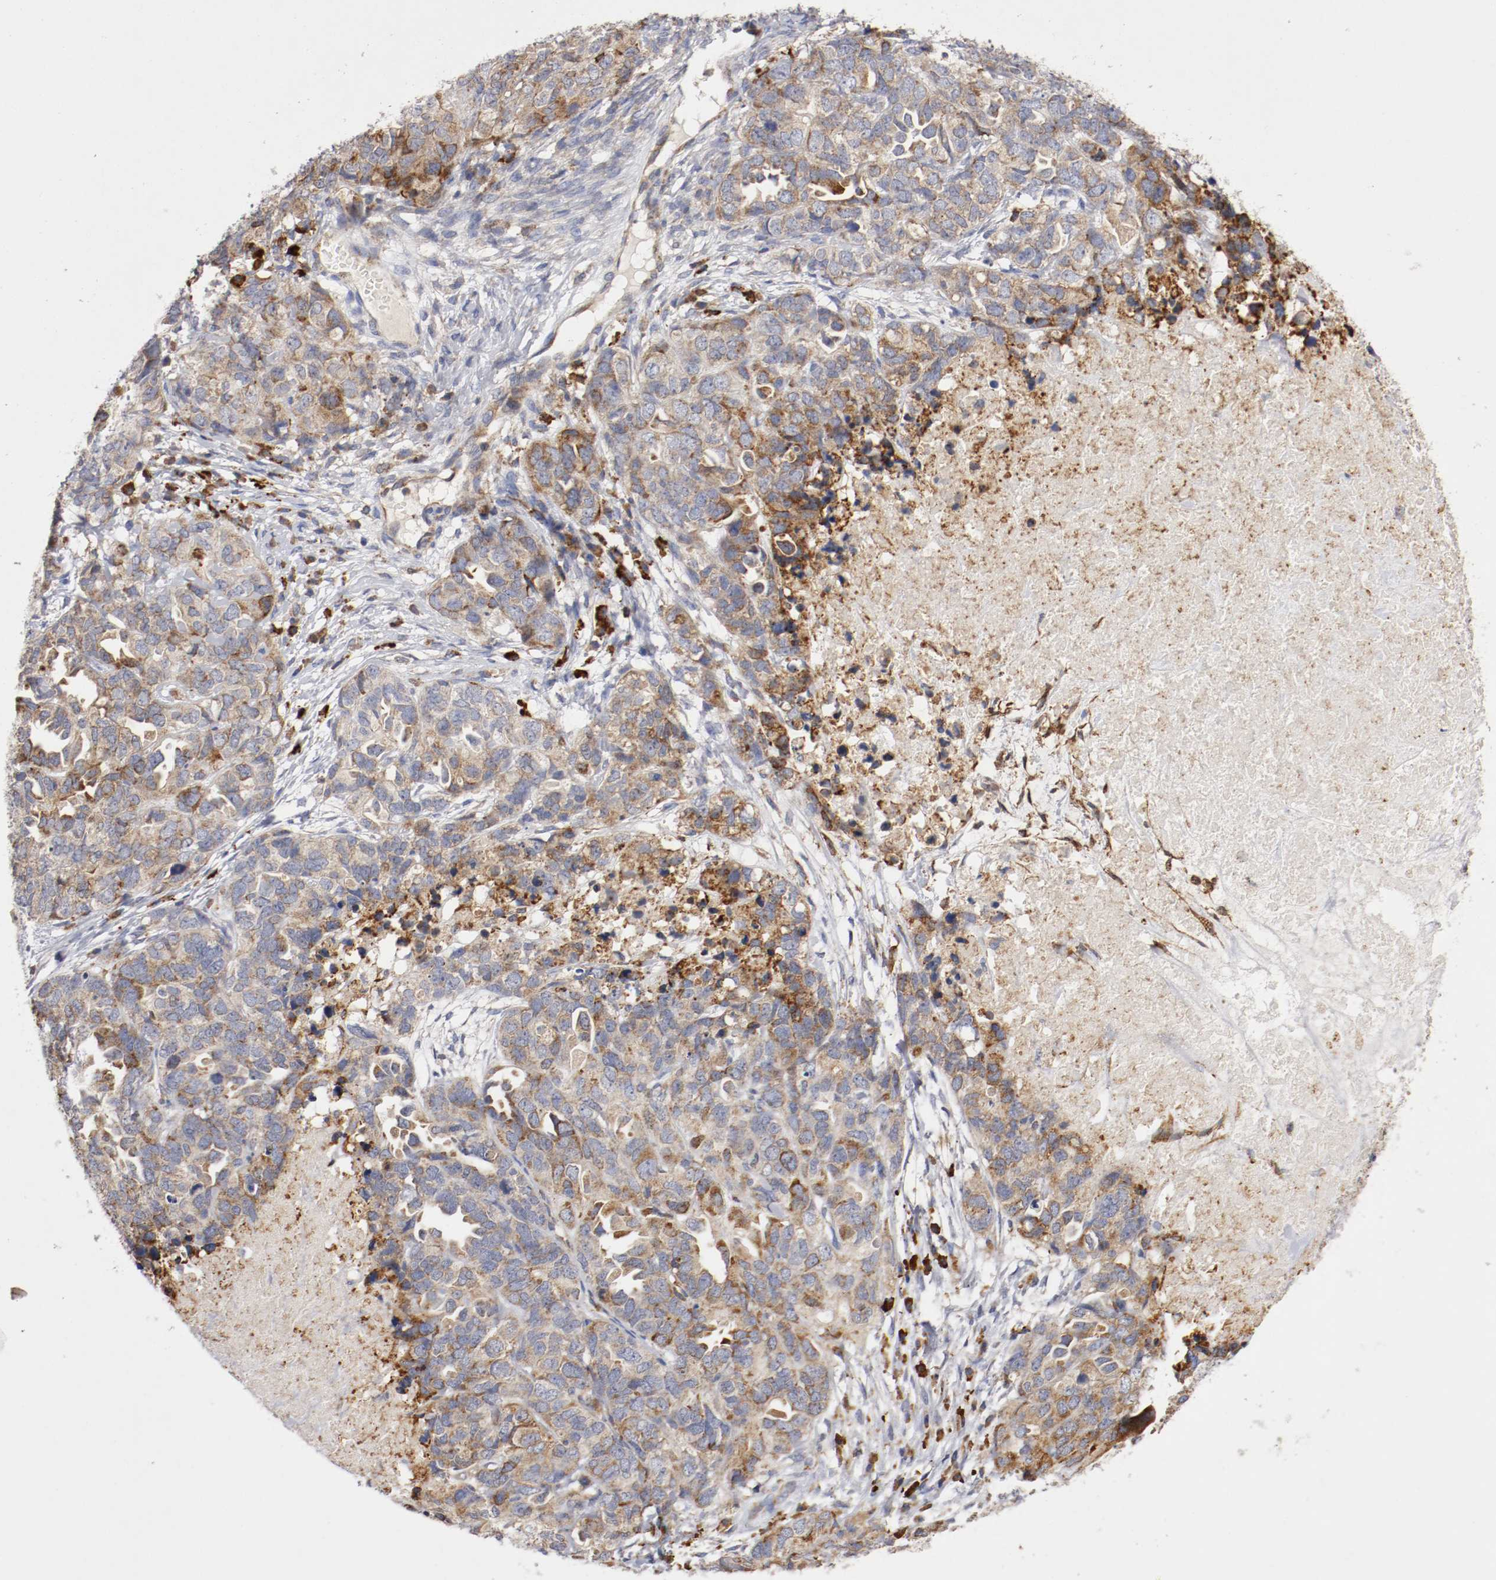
{"staining": {"intensity": "moderate", "quantity": ">75%", "location": "cytoplasmic/membranous"}, "tissue": "ovarian cancer", "cell_type": "Tumor cells", "image_type": "cancer", "snomed": [{"axis": "morphology", "description": "Cystadenocarcinoma, serous, NOS"}, {"axis": "topography", "description": "Ovary"}], "caption": "A brown stain labels moderate cytoplasmic/membranous positivity of a protein in human ovarian cancer (serous cystadenocarcinoma) tumor cells.", "gene": "TRAF2", "patient": {"sex": "female", "age": 82}}